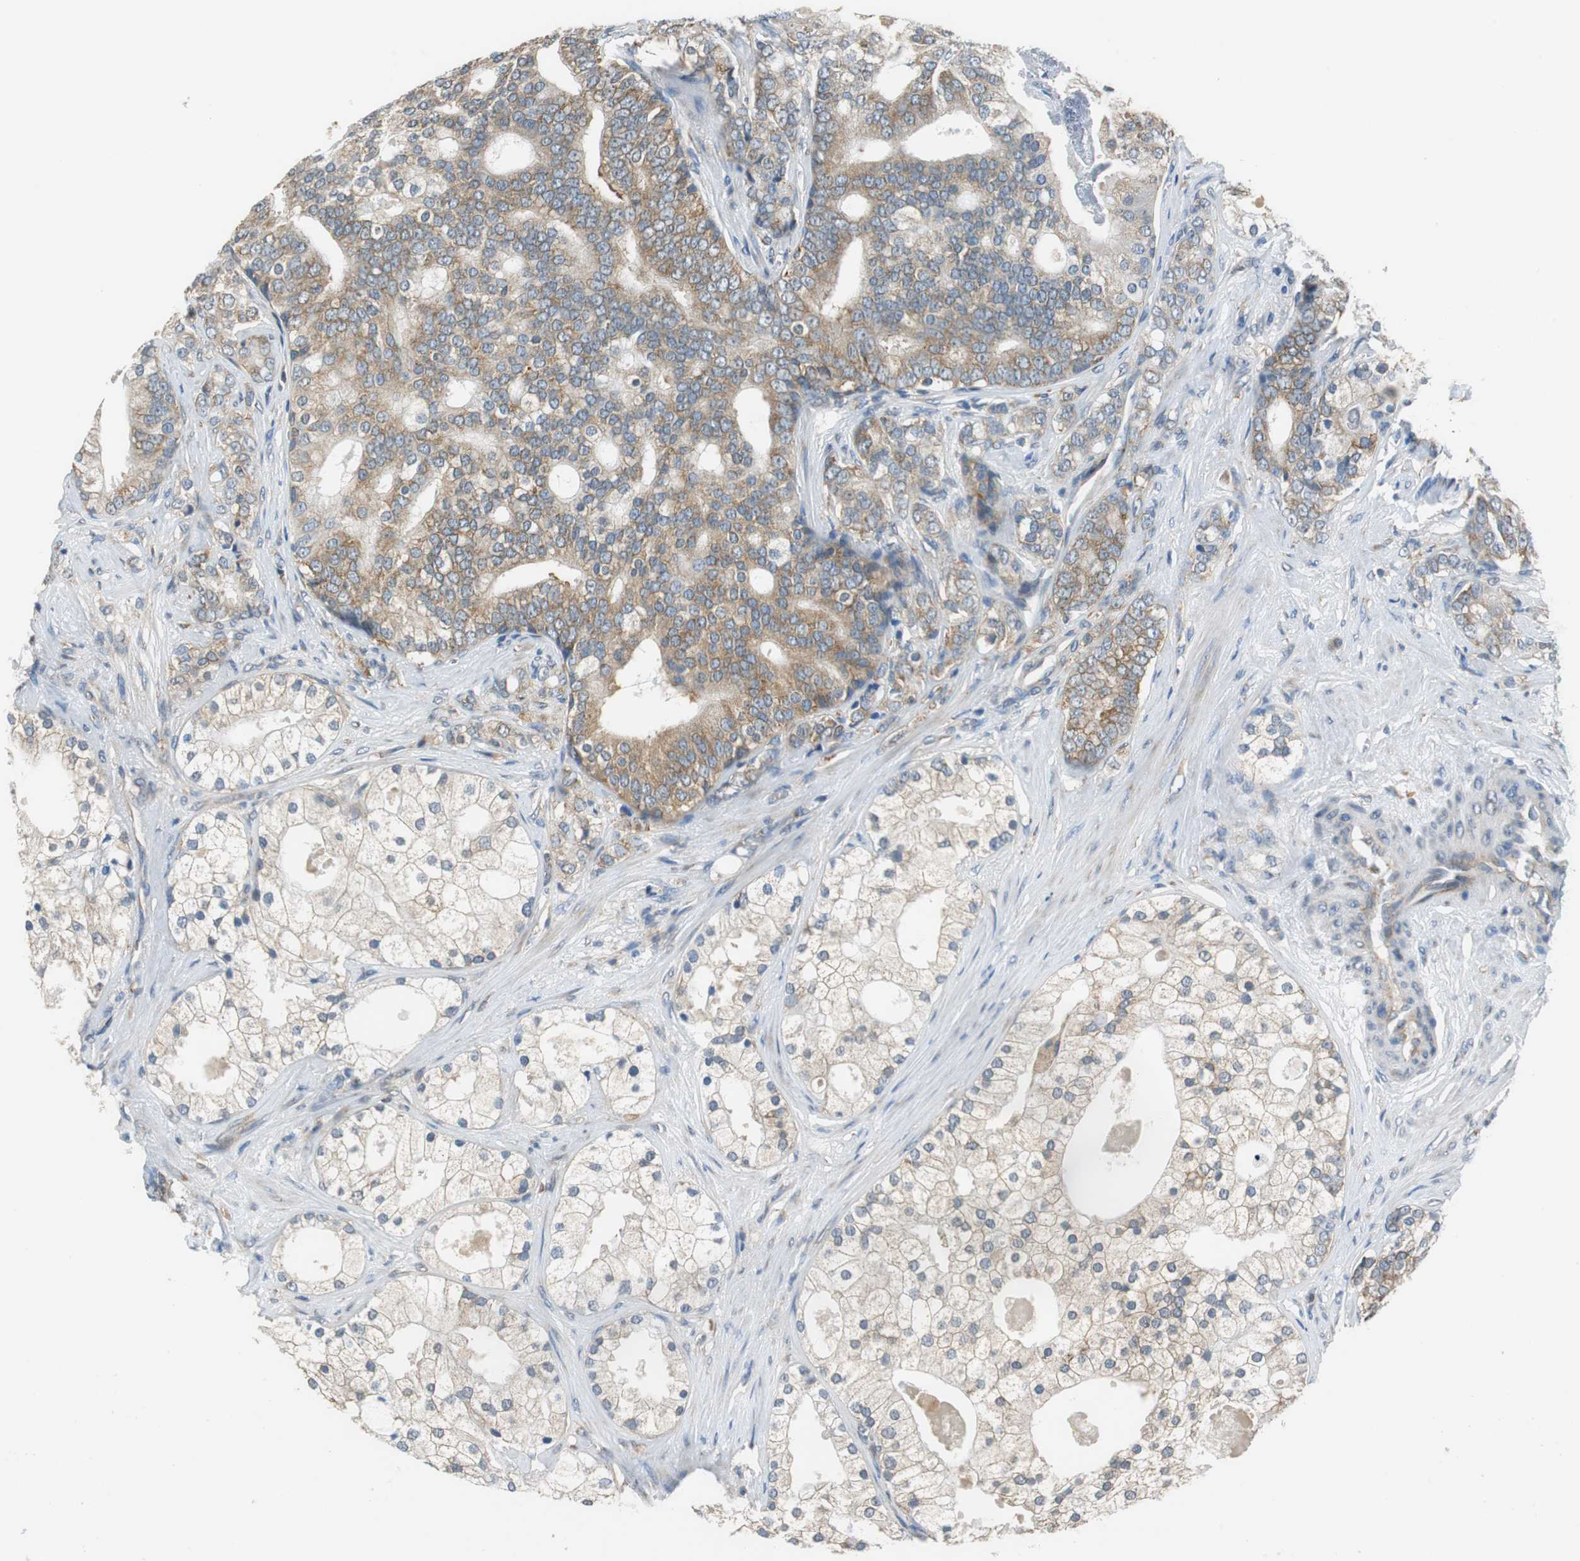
{"staining": {"intensity": "moderate", "quantity": ">75%", "location": "cytoplasmic/membranous"}, "tissue": "prostate cancer", "cell_type": "Tumor cells", "image_type": "cancer", "snomed": [{"axis": "morphology", "description": "Adenocarcinoma, Low grade"}, {"axis": "topography", "description": "Prostate"}], "caption": "This photomicrograph demonstrates prostate cancer (adenocarcinoma (low-grade)) stained with IHC to label a protein in brown. The cytoplasmic/membranous of tumor cells show moderate positivity for the protein. Nuclei are counter-stained blue.", "gene": "CNOT3", "patient": {"sex": "male", "age": 58}}